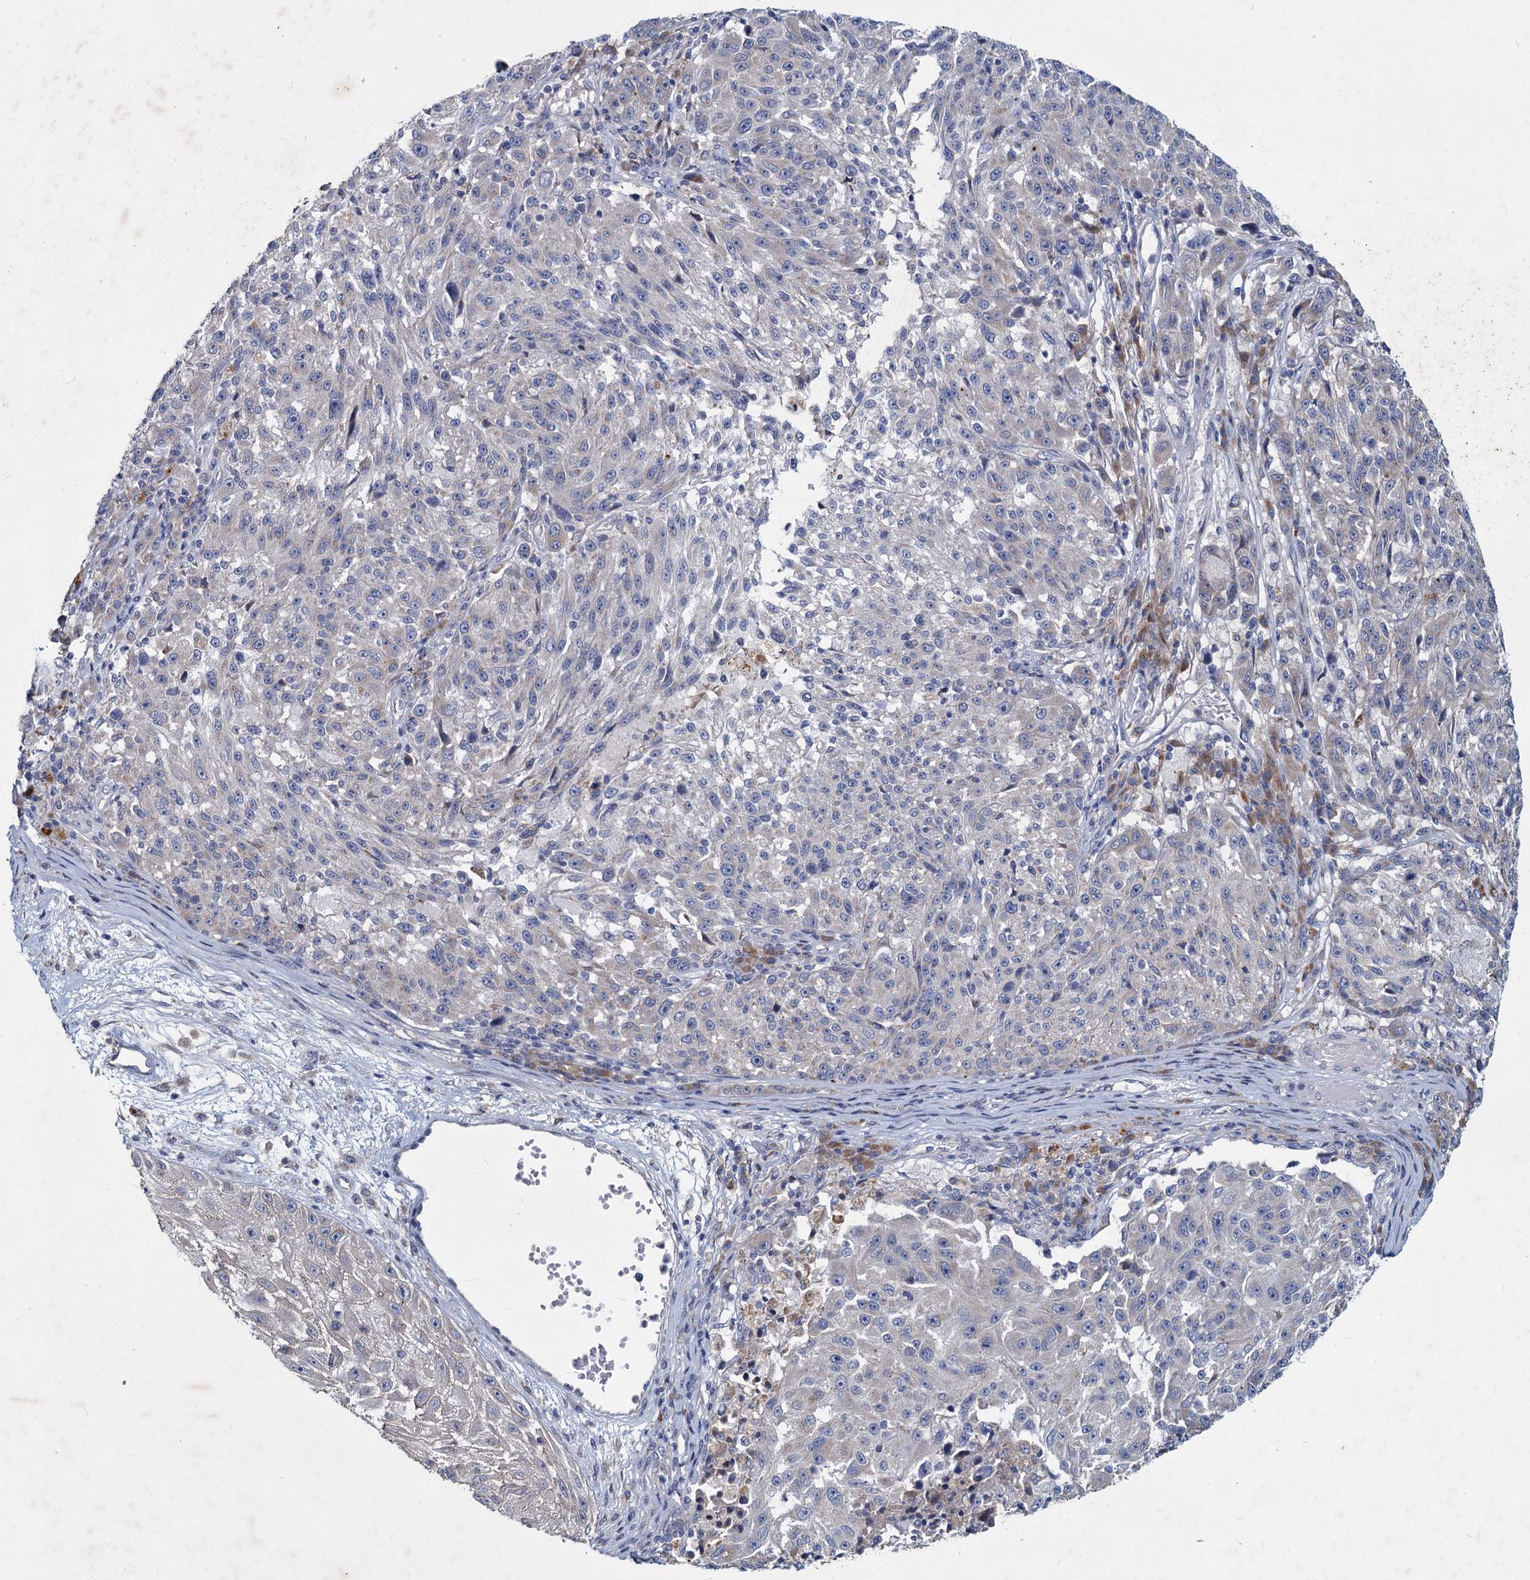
{"staining": {"intensity": "negative", "quantity": "none", "location": "none"}, "tissue": "melanoma", "cell_type": "Tumor cells", "image_type": "cancer", "snomed": [{"axis": "morphology", "description": "Malignant melanoma, NOS"}, {"axis": "topography", "description": "Skin"}], "caption": "An image of melanoma stained for a protein exhibits no brown staining in tumor cells.", "gene": "TMX2", "patient": {"sex": "male", "age": 53}}